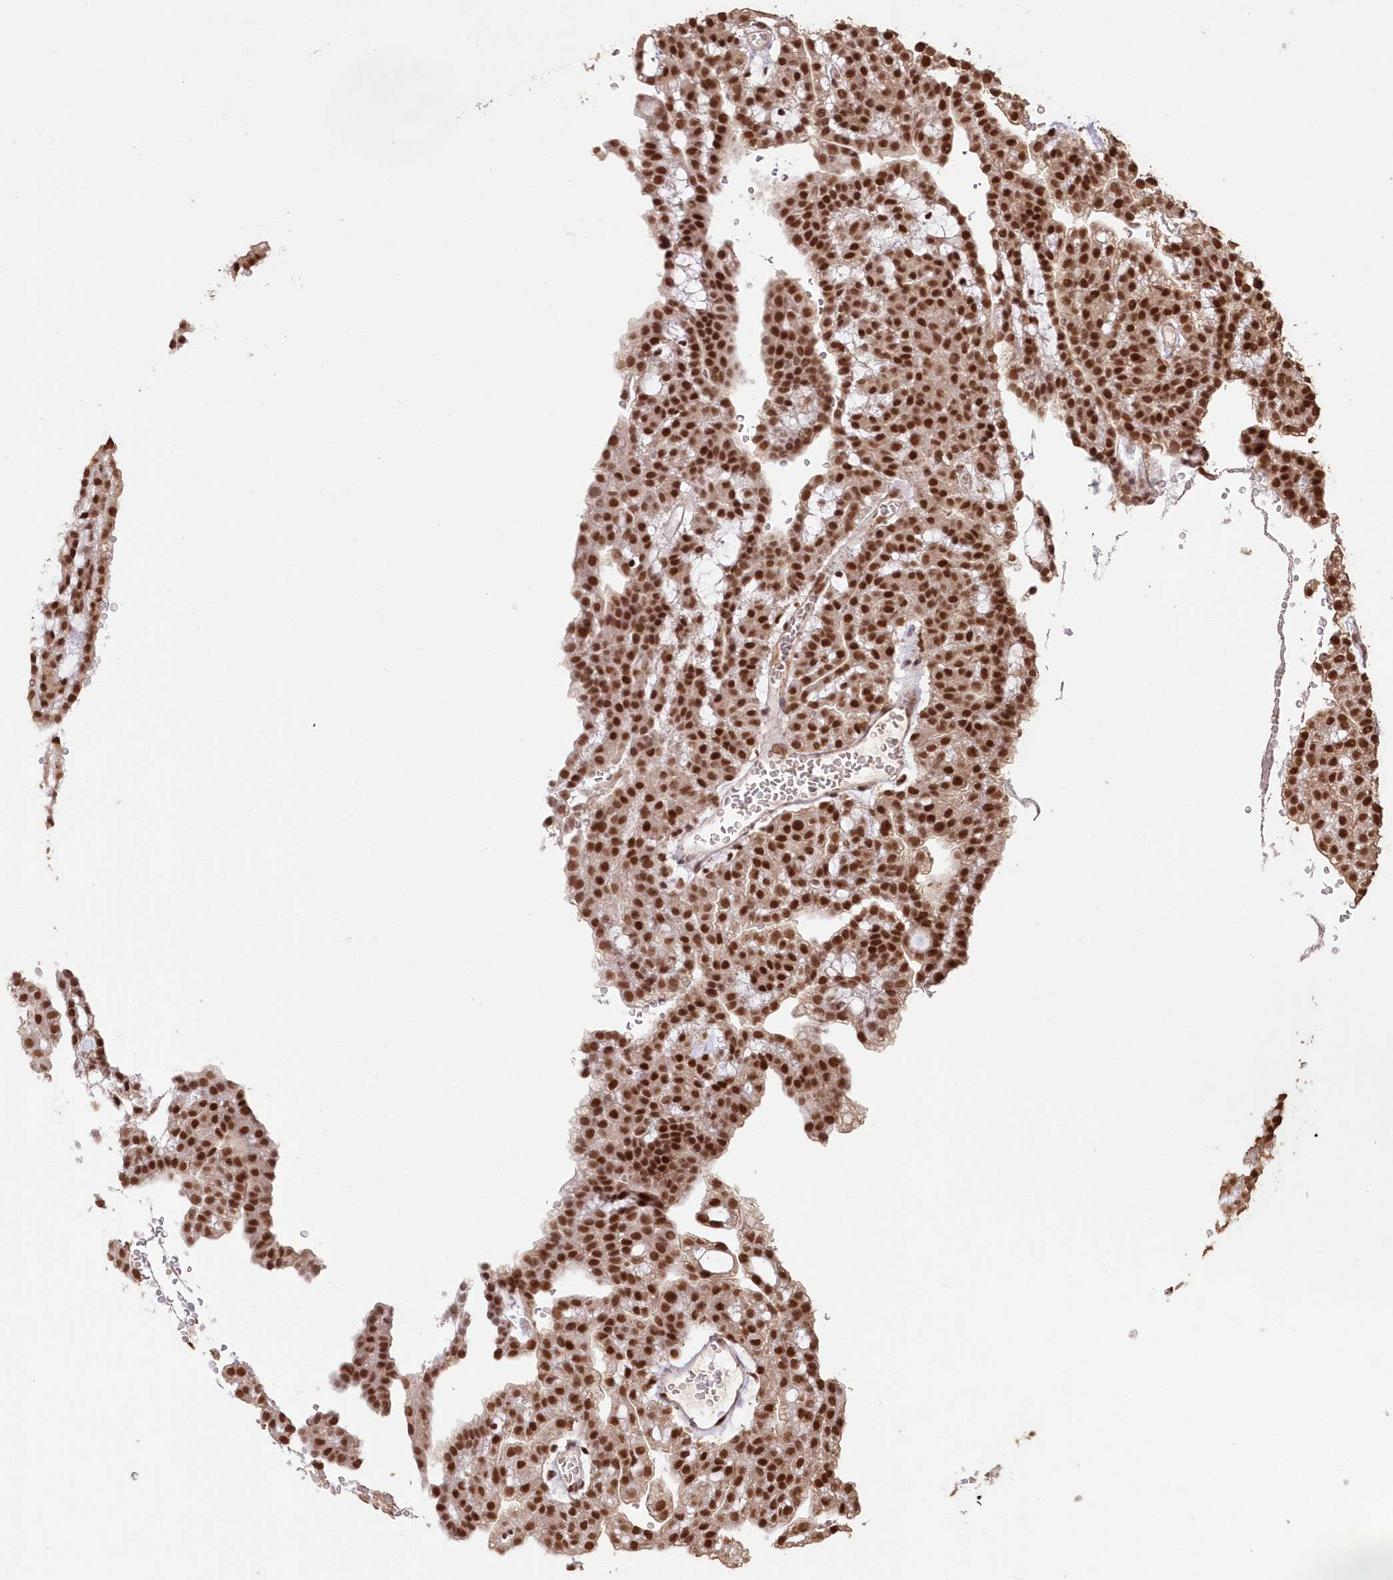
{"staining": {"intensity": "strong", "quantity": ">75%", "location": "nuclear"}, "tissue": "renal cancer", "cell_type": "Tumor cells", "image_type": "cancer", "snomed": [{"axis": "morphology", "description": "Adenocarcinoma, NOS"}, {"axis": "topography", "description": "Kidney"}], "caption": "Protein staining shows strong nuclear staining in approximately >75% of tumor cells in adenocarcinoma (renal).", "gene": "PDS5A", "patient": {"sex": "male", "age": 63}}